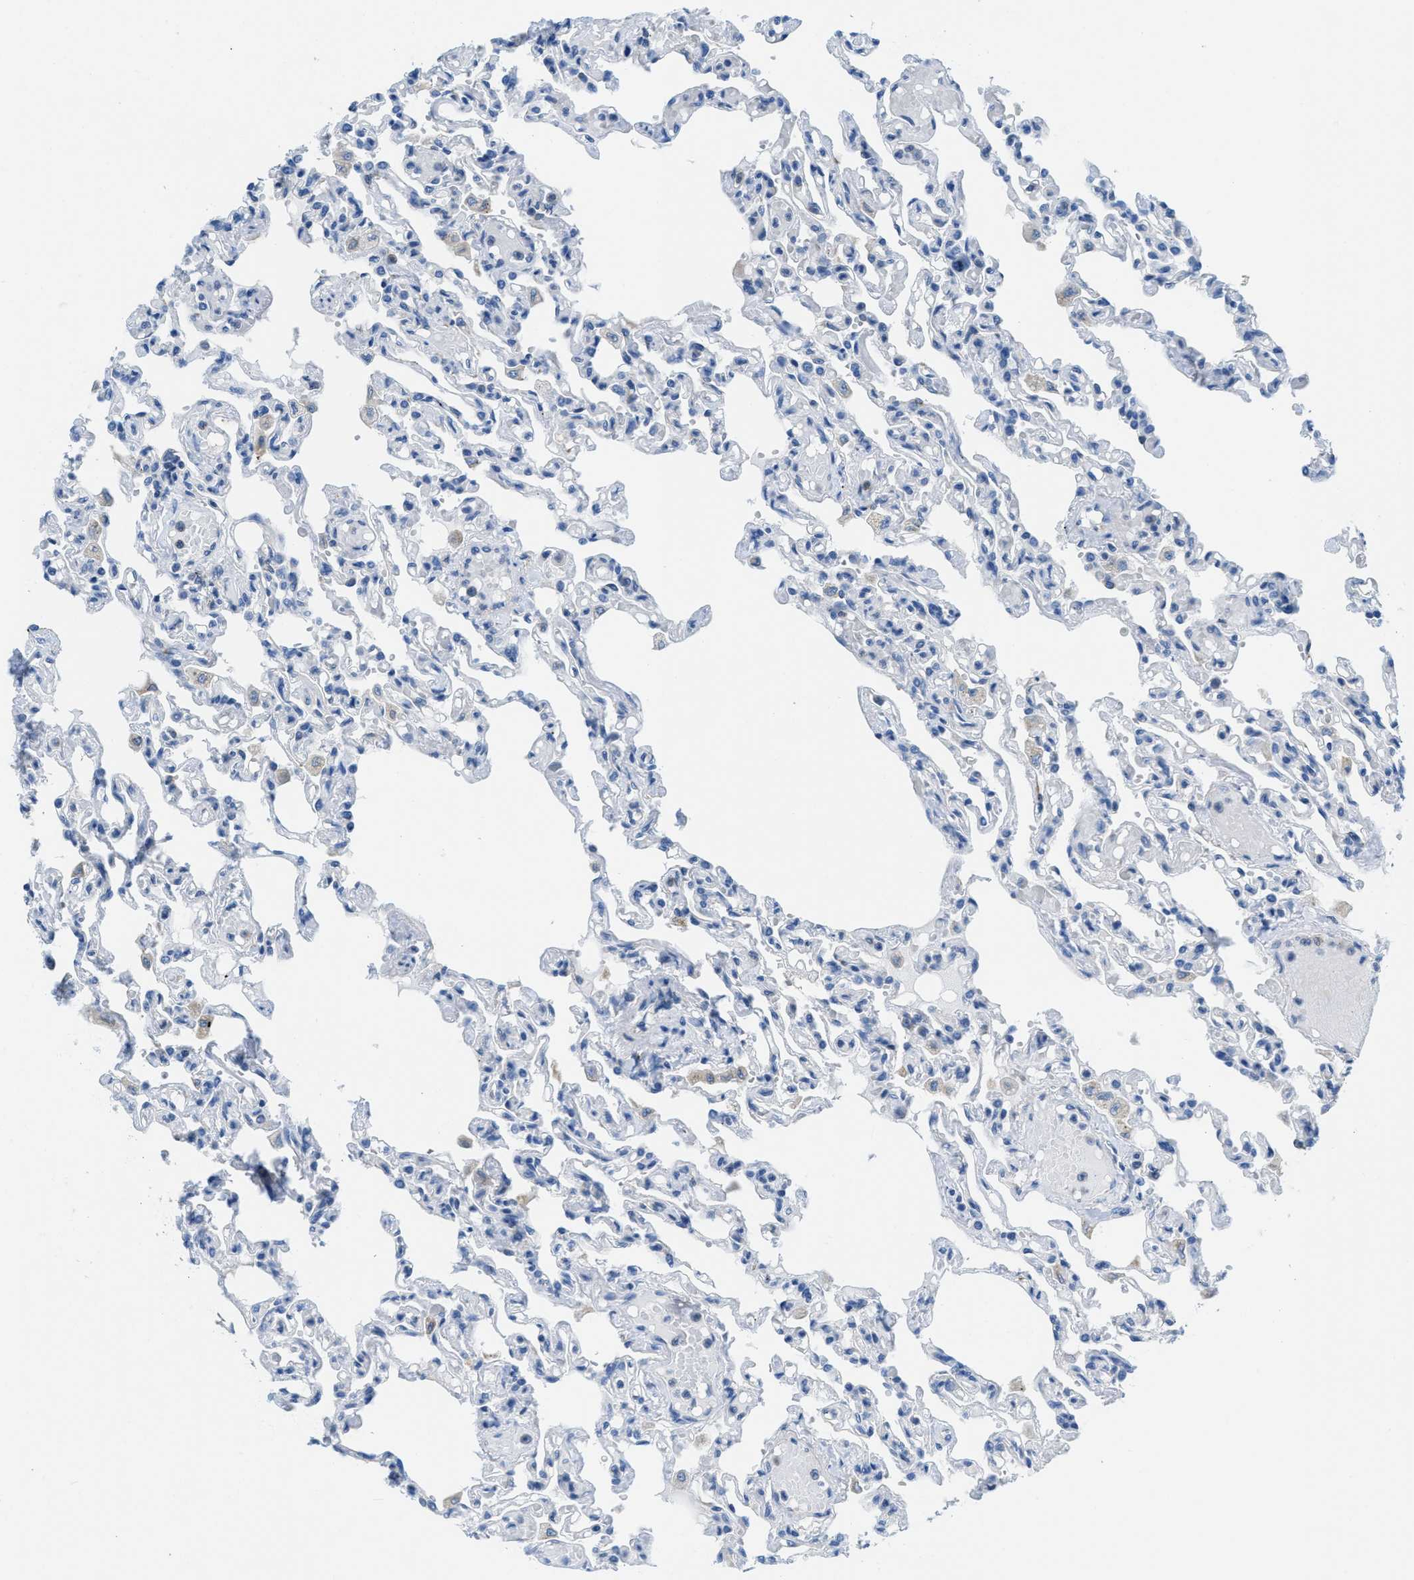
{"staining": {"intensity": "negative", "quantity": "none", "location": "none"}, "tissue": "lung", "cell_type": "Alveolar cells", "image_type": "normal", "snomed": [{"axis": "morphology", "description": "Normal tissue, NOS"}, {"axis": "topography", "description": "Lung"}], "caption": "Immunohistochemical staining of benign human lung exhibits no significant expression in alveolar cells.", "gene": "PTDSS1", "patient": {"sex": "male", "age": 21}}